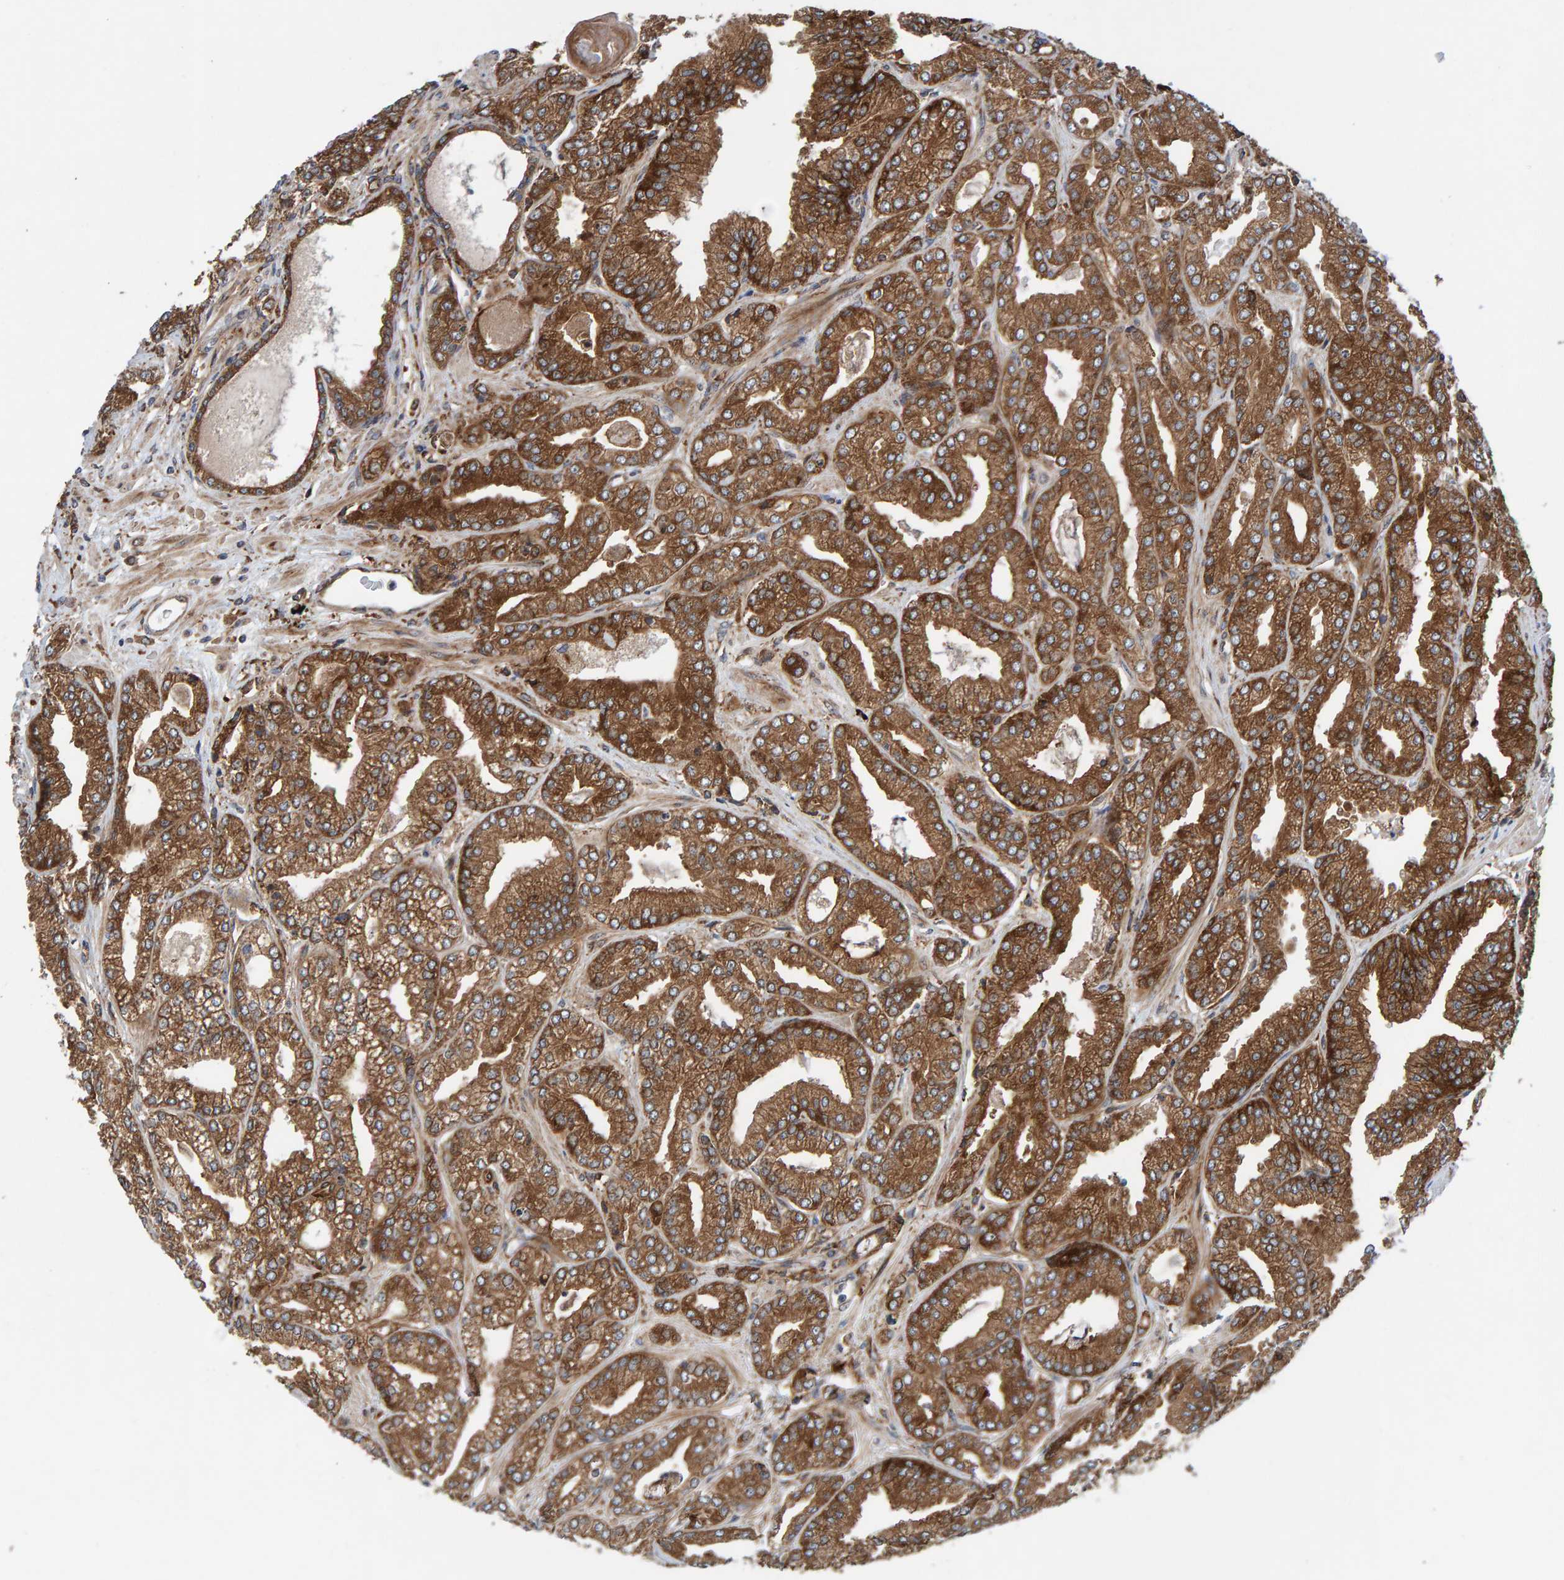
{"staining": {"intensity": "moderate", "quantity": ">75%", "location": "cytoplasmic/membranous"}, "tissue": "prostate cancer", "cell_type": "Tumor cells", "image_type": "cancer", "snomed": [{"axis": "morphology", "description": "Adenocarcinoma, Low grade"}, {"axis": "topography", "description": "Prostate"}], "caption": "Immunohistochemical staining of human prostate cancer (low-grade adenocarcinoma) reveals medium levels of moderate cytoplasmic/membranous expression in approximately >75% of tumor cells.", "gene": "KIAA0753", "patient": {"sex": "male", "age": 52}}